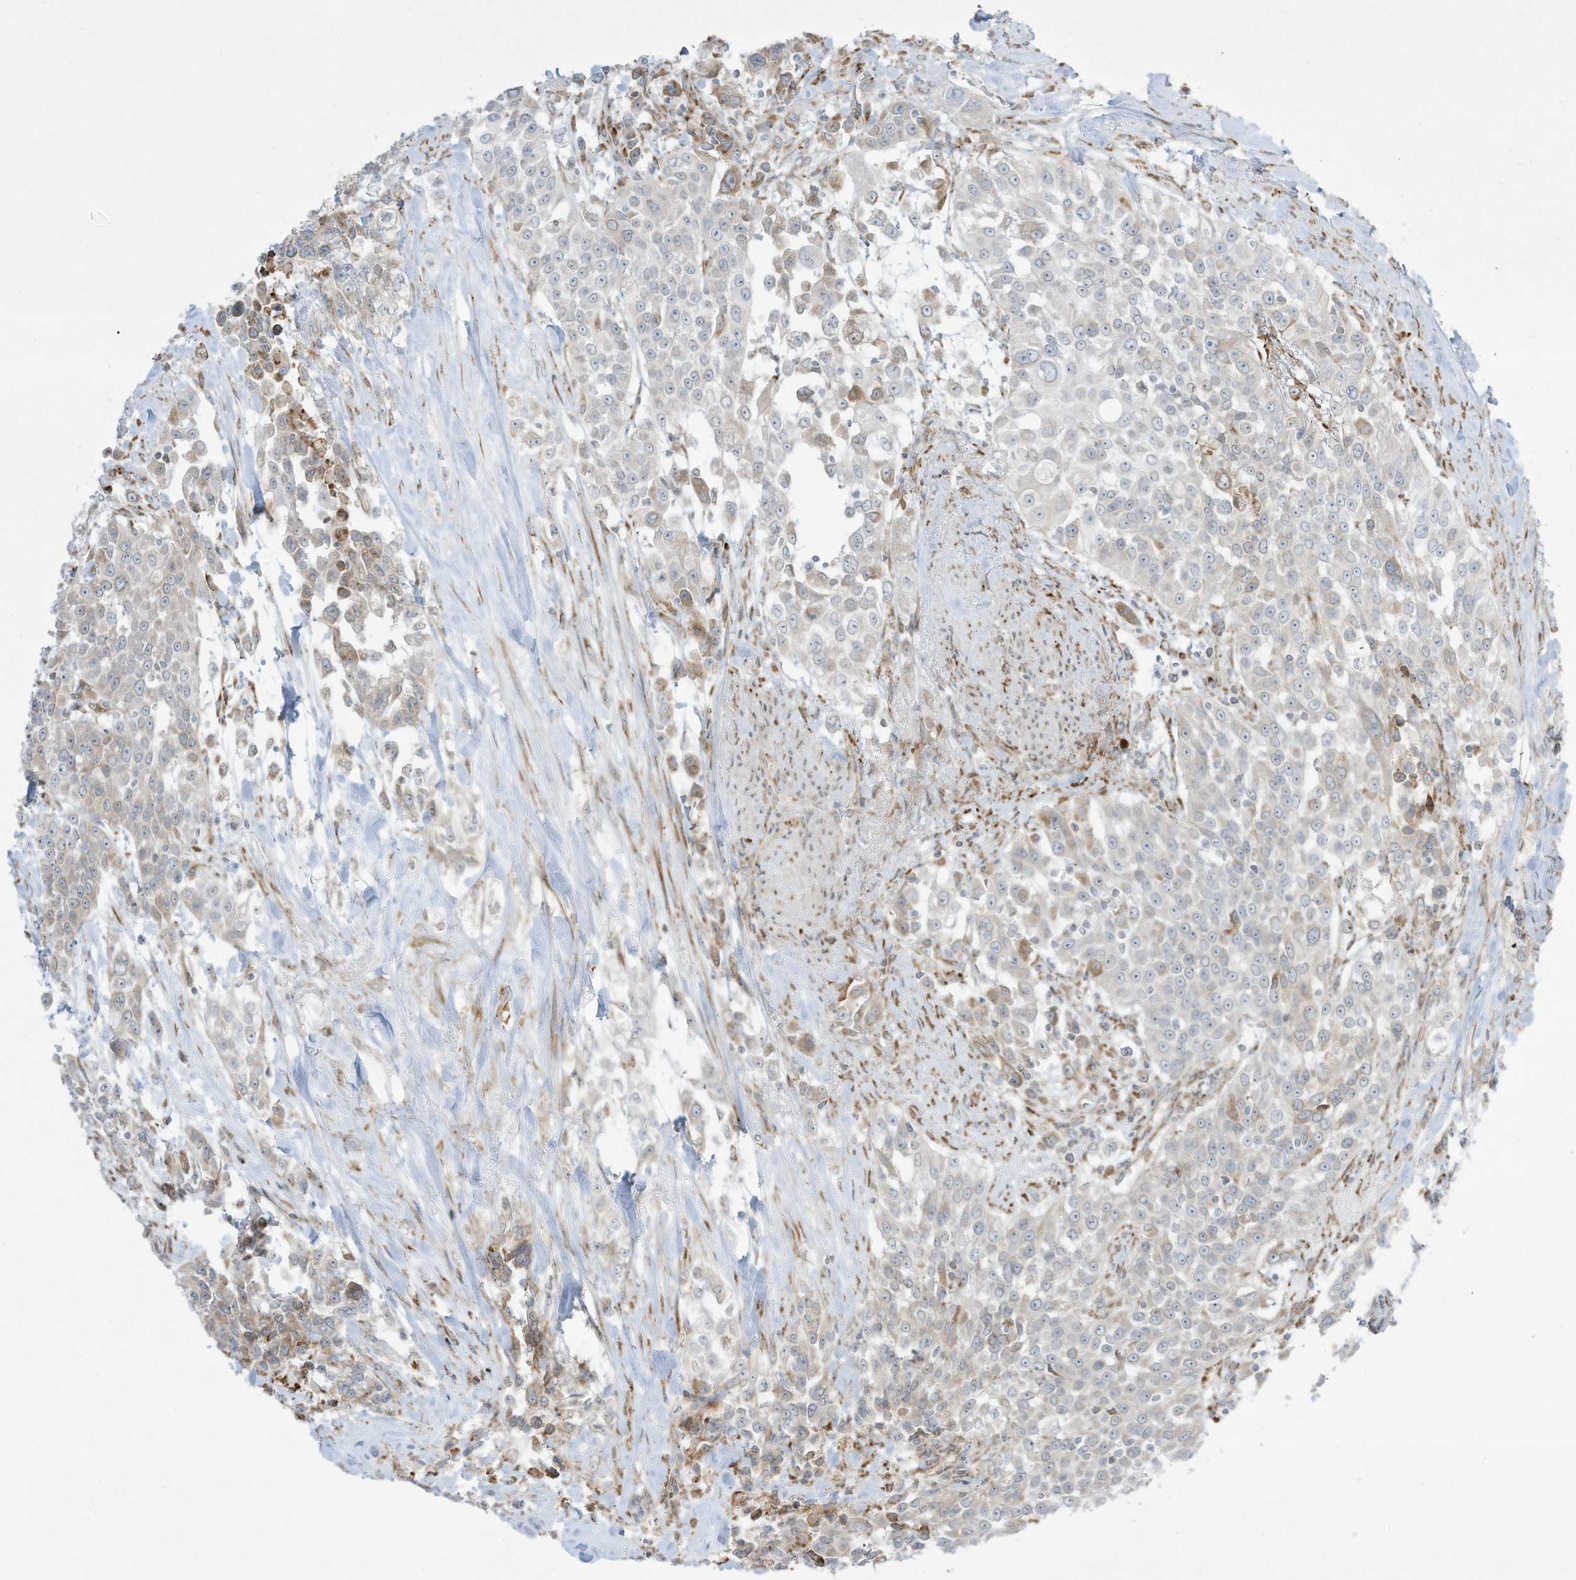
{"staining": {"intensity": "negative", "quantity": "none", "location": "none"}, "tissue": "urothelial cancer", "cell_type": "Tumor cells", "image_type": "cancer", "snomed": [{"axis": "morphology", "description": "Urothelial carcinoma, High grade"}, {"axis": "topography", "description": "Urinary bladder"}], "caption": "Immunohistochemistry histopathology image of high-grade urothelial carcinoma stained for a protein (brown), which exhibits no positivity in tumor cells.", "gene": "PTK6", "patient": {"sex": "female", "age": 80}}